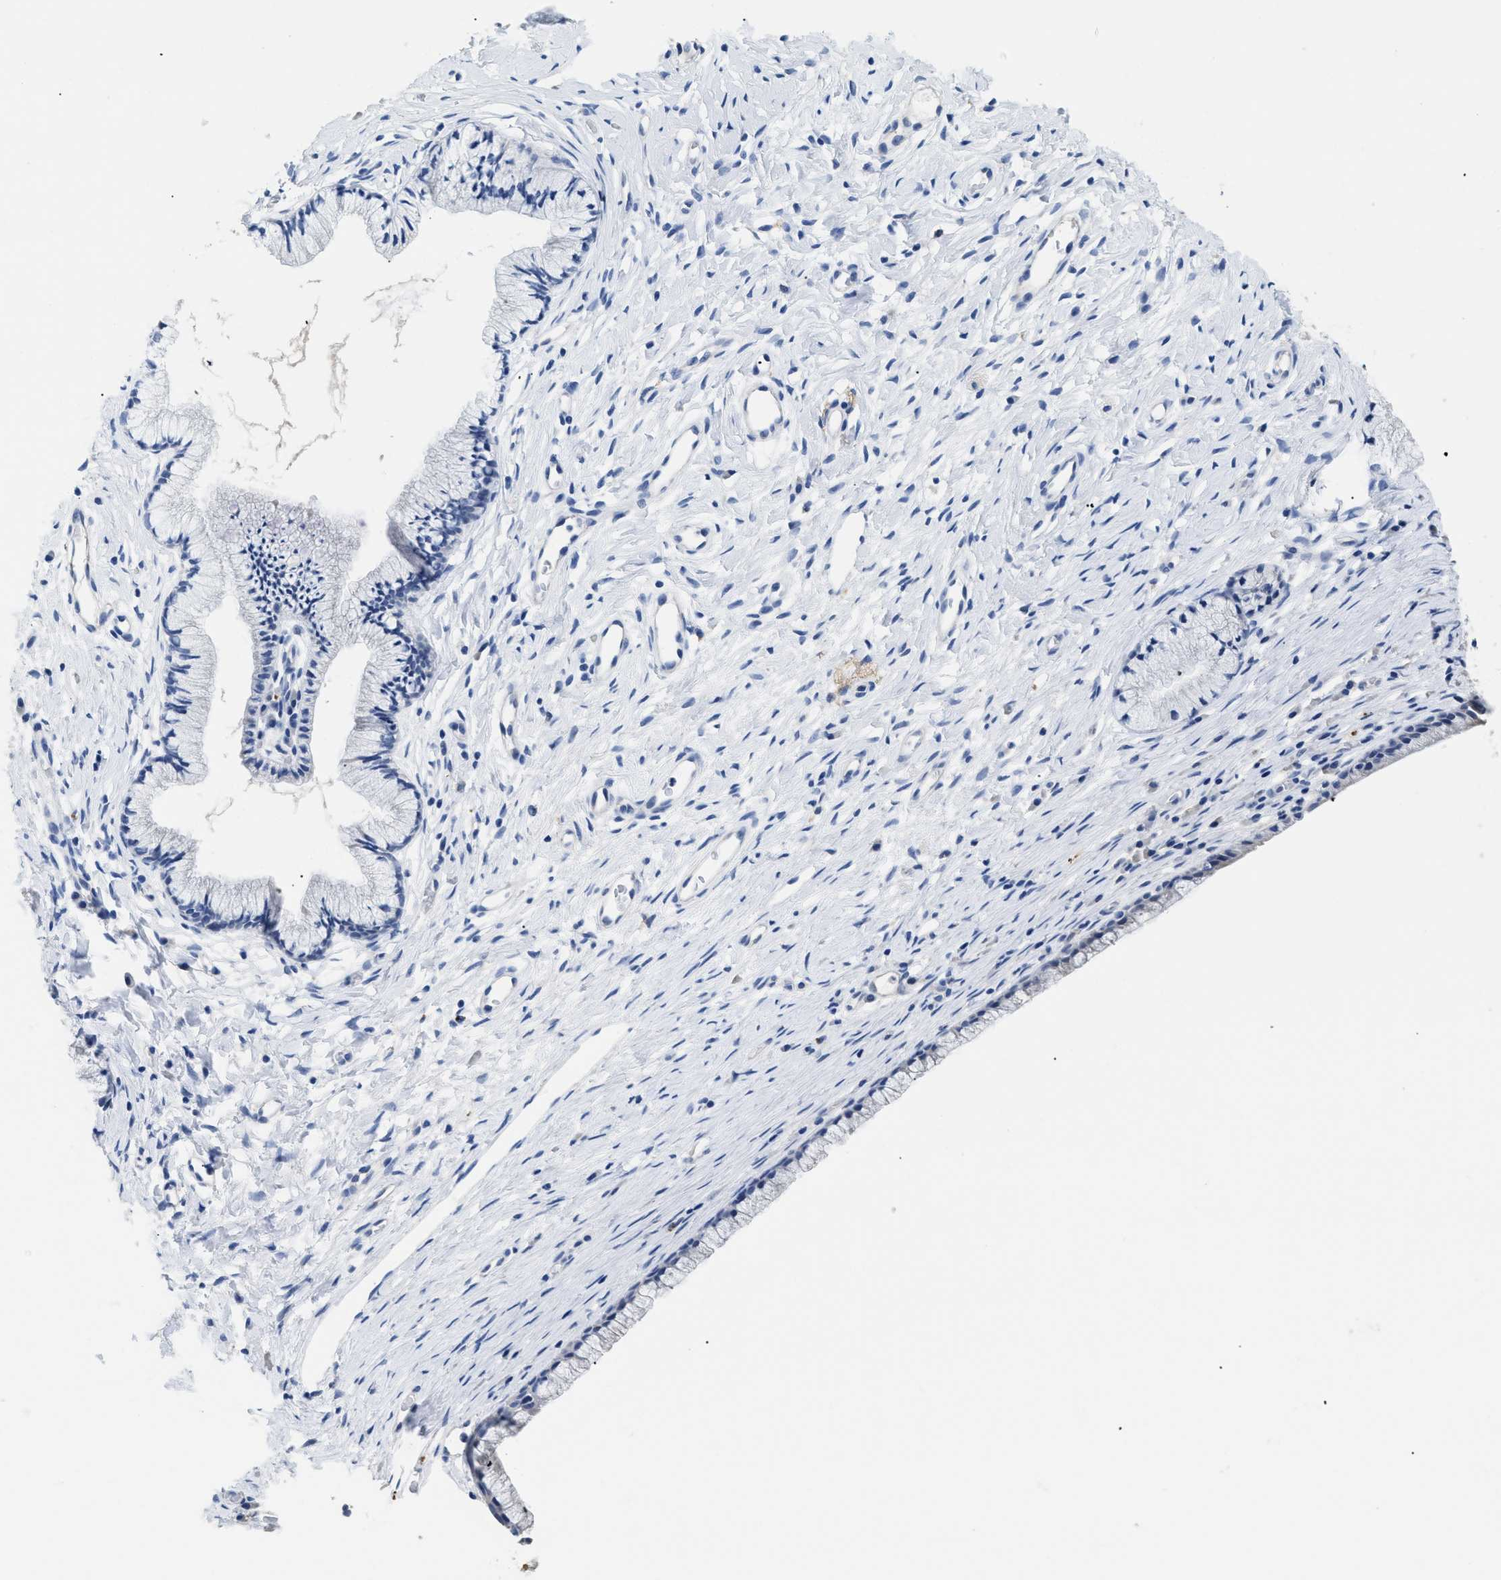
{"staining": {"intensity": "negative", "quantity": "none", "location": "none"}, "tissue": "cervix", "cell_type": "Glandular cells", "image_type": "normal", "snomed": [{"axis": "morphology", "description": "Normal tissue, NOS"}, {"axis": "topography", "description": "Cervix"}], "caption": "IHC of unremarkable human cervix displays no staining in glandular cells. The staining was performed using DAB (3,3'-diaminobenzidine) to visualize the protein expression in brown, while the nuclei were stained in blue with hematoxylin (Magnification: 20x).", "gene": "APOBEC2", "patient": {"sex": "female", "age": 77}}